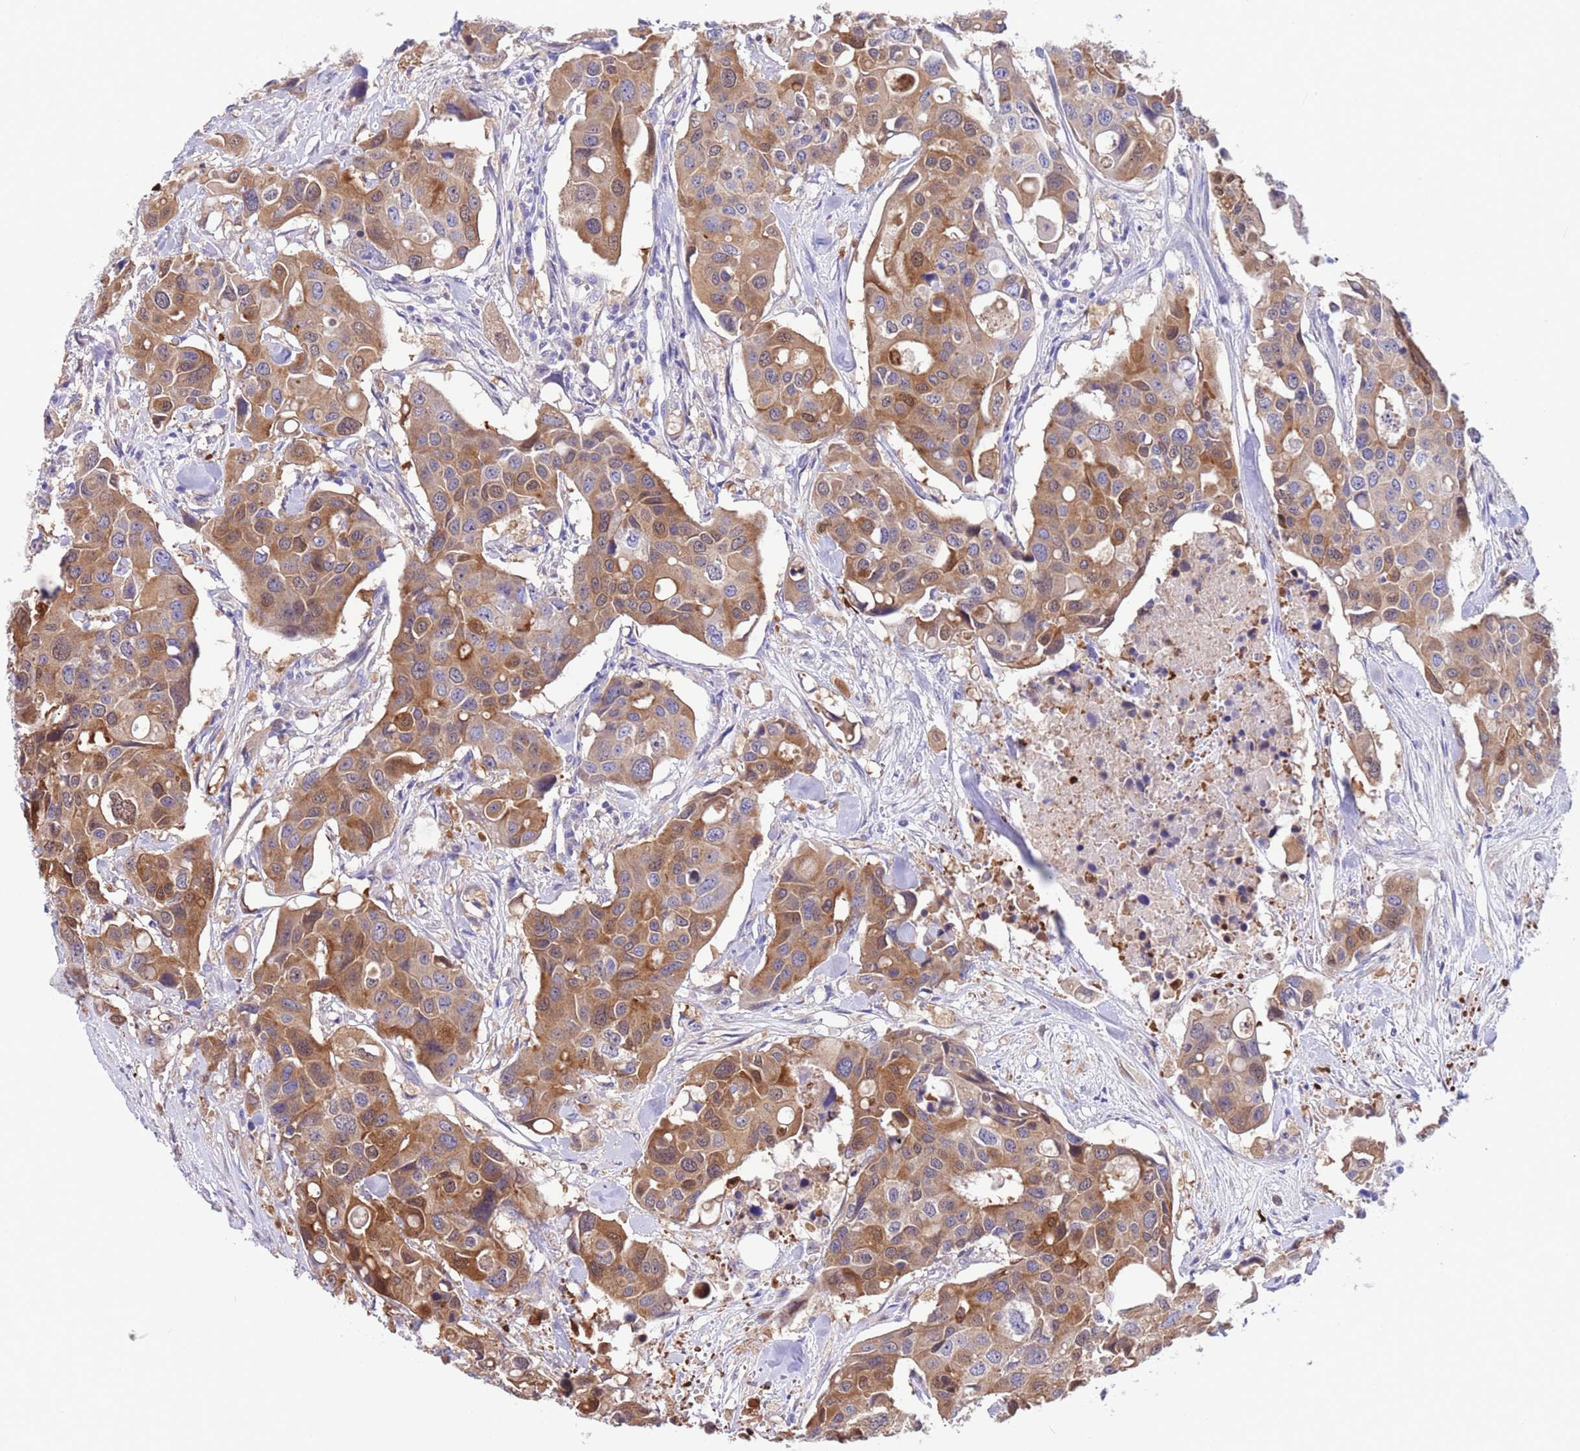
{"staining": {"intensity": "moderate", "quantity": ">75%", "location": "cytoplasmic/membranous"}, "tissue": "colorectal cancer", "cell_type": "Tumor cells", "image_type": "cancer", "snomed": [{"axis": "morphology", "description": "Adenocarcinoma, NOS"}, {"axis": "topography", "description": "Colon"}], "caption": "A high-resolution image shows immunohistochemistry (IHC) staining of colorectal adenocarcinoma, which displays moderate cytoplasmic/membranous expression in approximately >75% of tumor cells.", "gene": "C6orf47", "patient": {"sex": "male", "age": 77}}